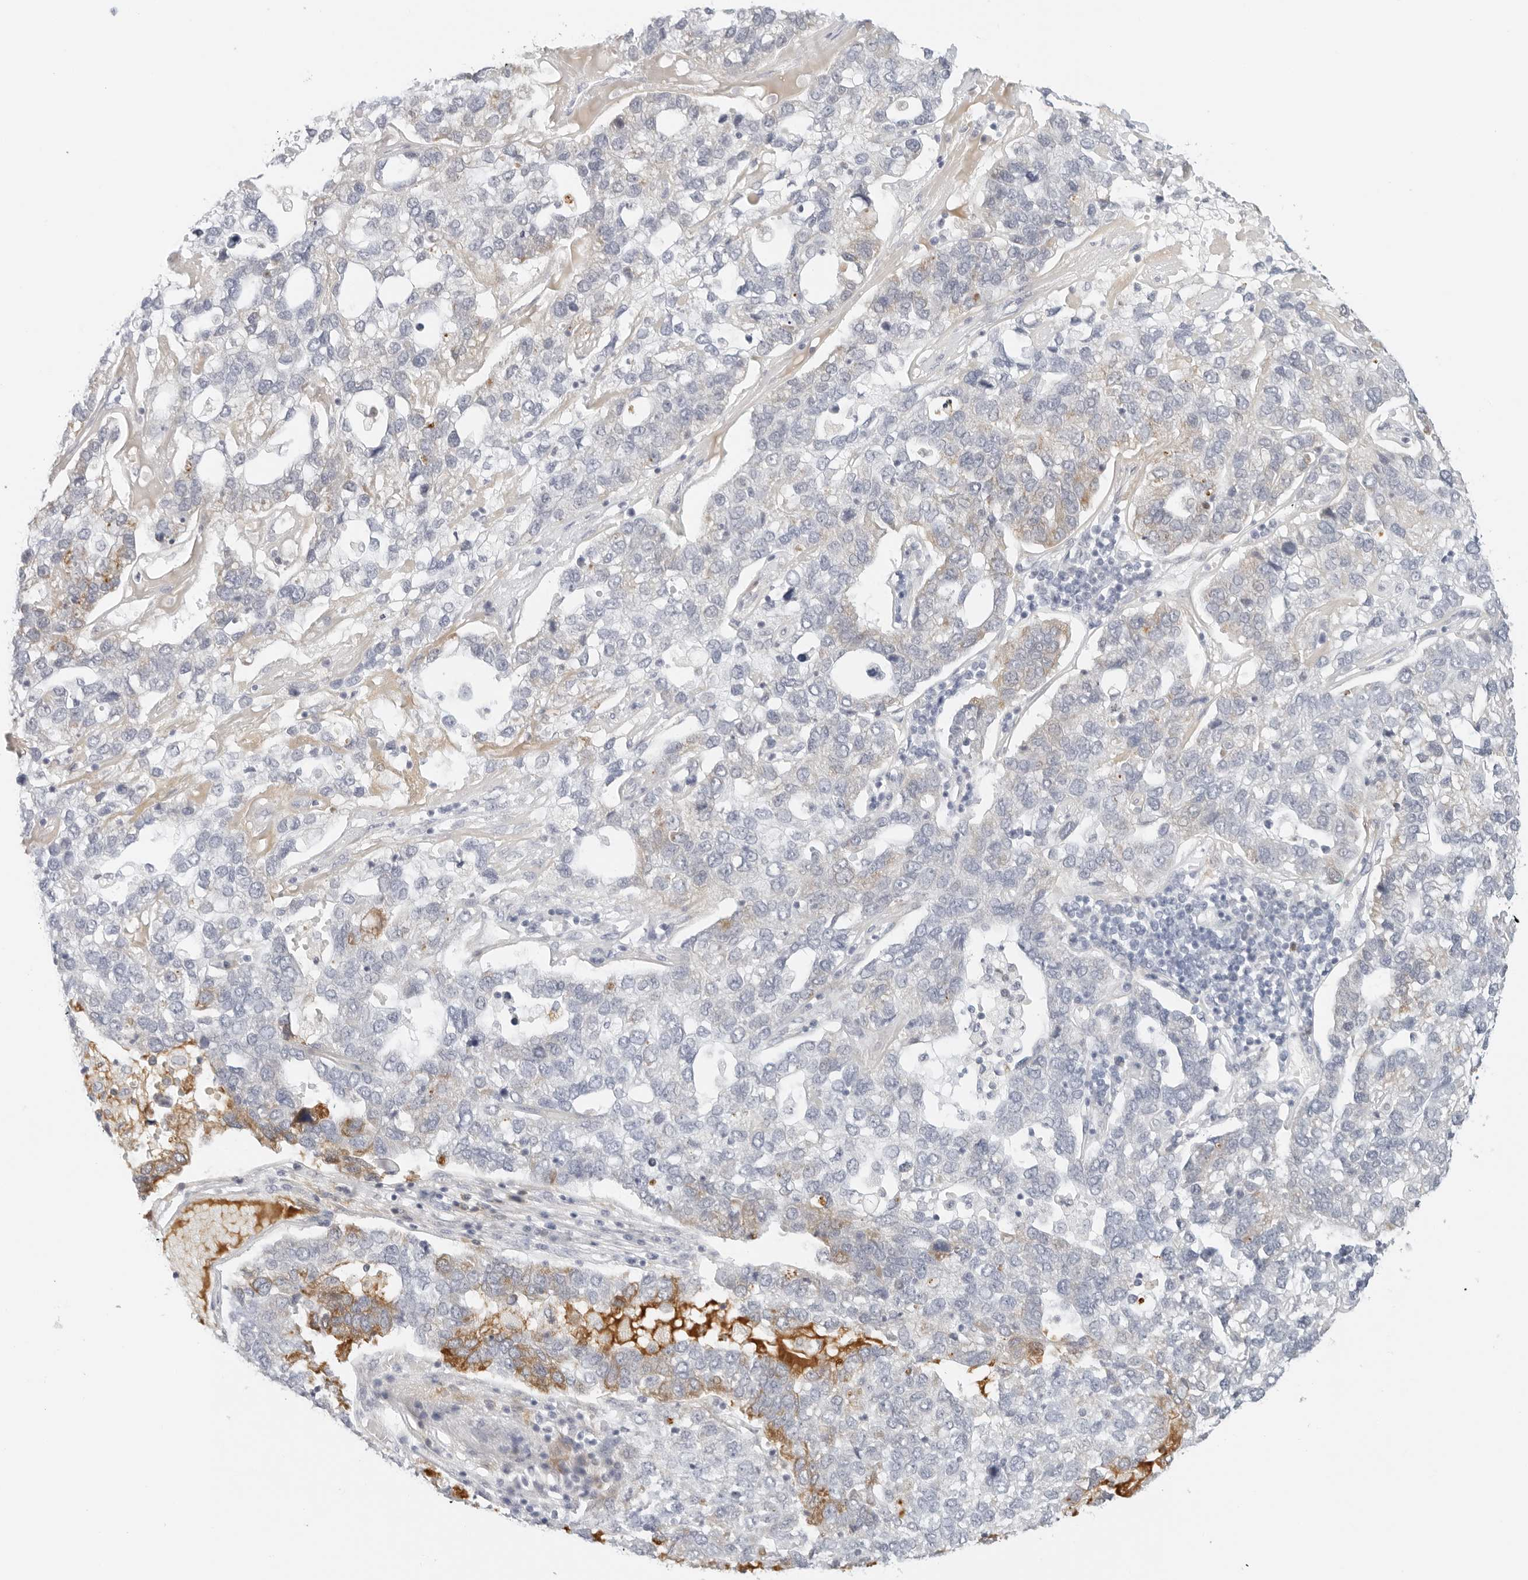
{"staining": {"intensity": "moderate", "quantity": "<25%", "location": "cytoplasmic/membranous"}, "tissue": "pancreatic cancer", "cell_type": "Tumor cells", "image_type": "cancer", "snomed": [{"axis": "morphology", "description": "Adenocarcinoma, NOS"}, {"axis": "topography", "description": "Pancreas"}], "caption": "The micrograph reveals immunohistochemical staining of pancreatic cancer (adenocarcinoma). There is moderate cytoplasmic/membranous positivity is seen in about <25% of tumor cells.", "gene": "RC3H1", "patient": {"sex": "female", "age": 61}}